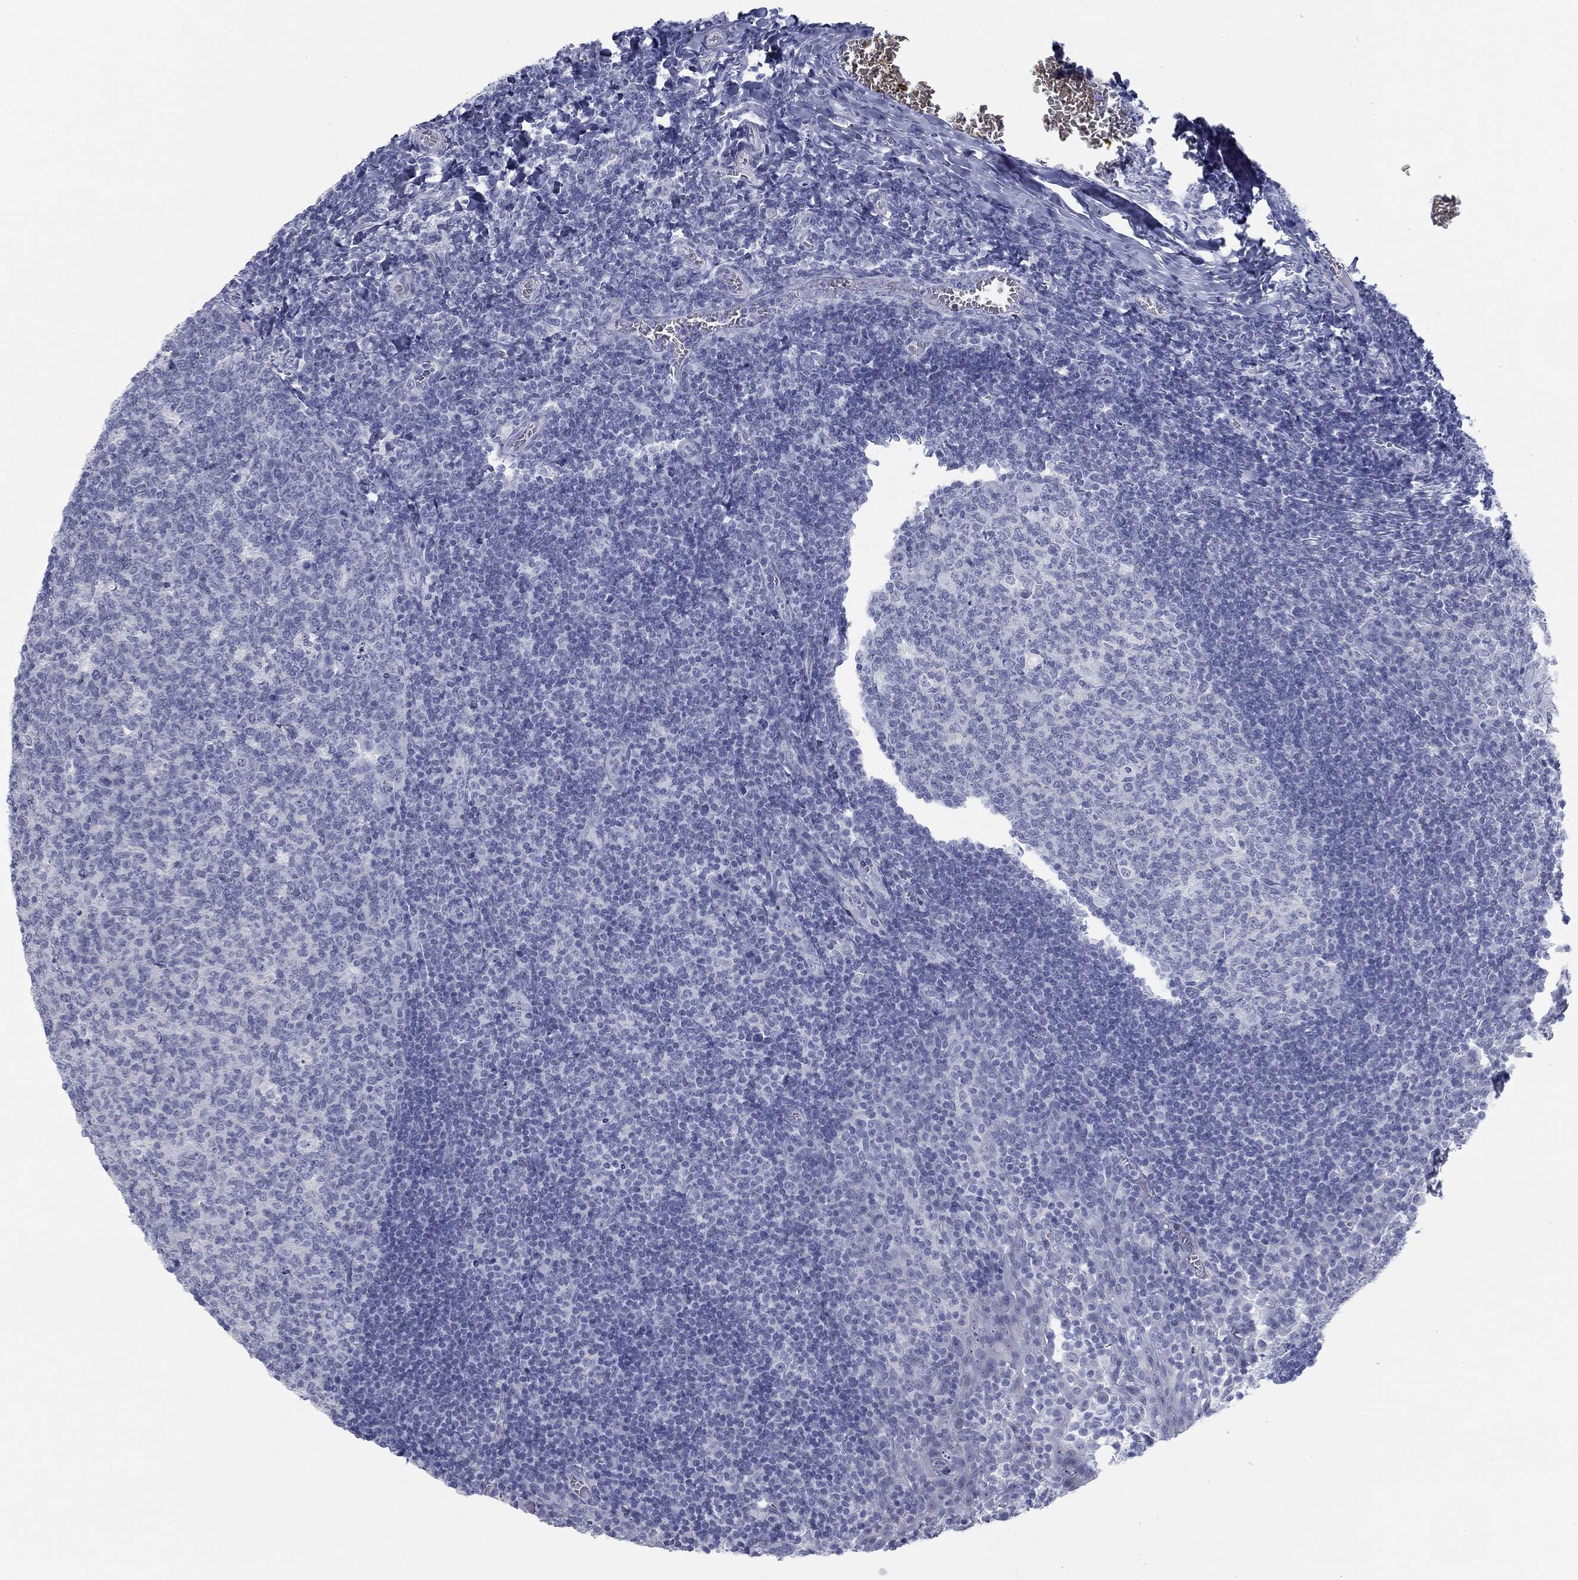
{"staining": {"intensity": "negative", "quantity": "none", "location": "none"}, "tissue": "tonsil", "cell_type": "Germinal center cells", "image_type": "normal", "snomed": [{"axis": "morphology", "description": "Normal tissue, NOS"}, {"axis": "topography", "description": "Tonsil"}], "caption": "A micrograph of tonsil stained for a protein displays no brown staining in germinal center cells. (DAB (3,3'-diaminobenzidine) immunohistochemistry (IHC) visualized using brightfield microscopy, high magnification).", "gene": "DNAL1", "patient": {"sex": "female", "age": 13}}